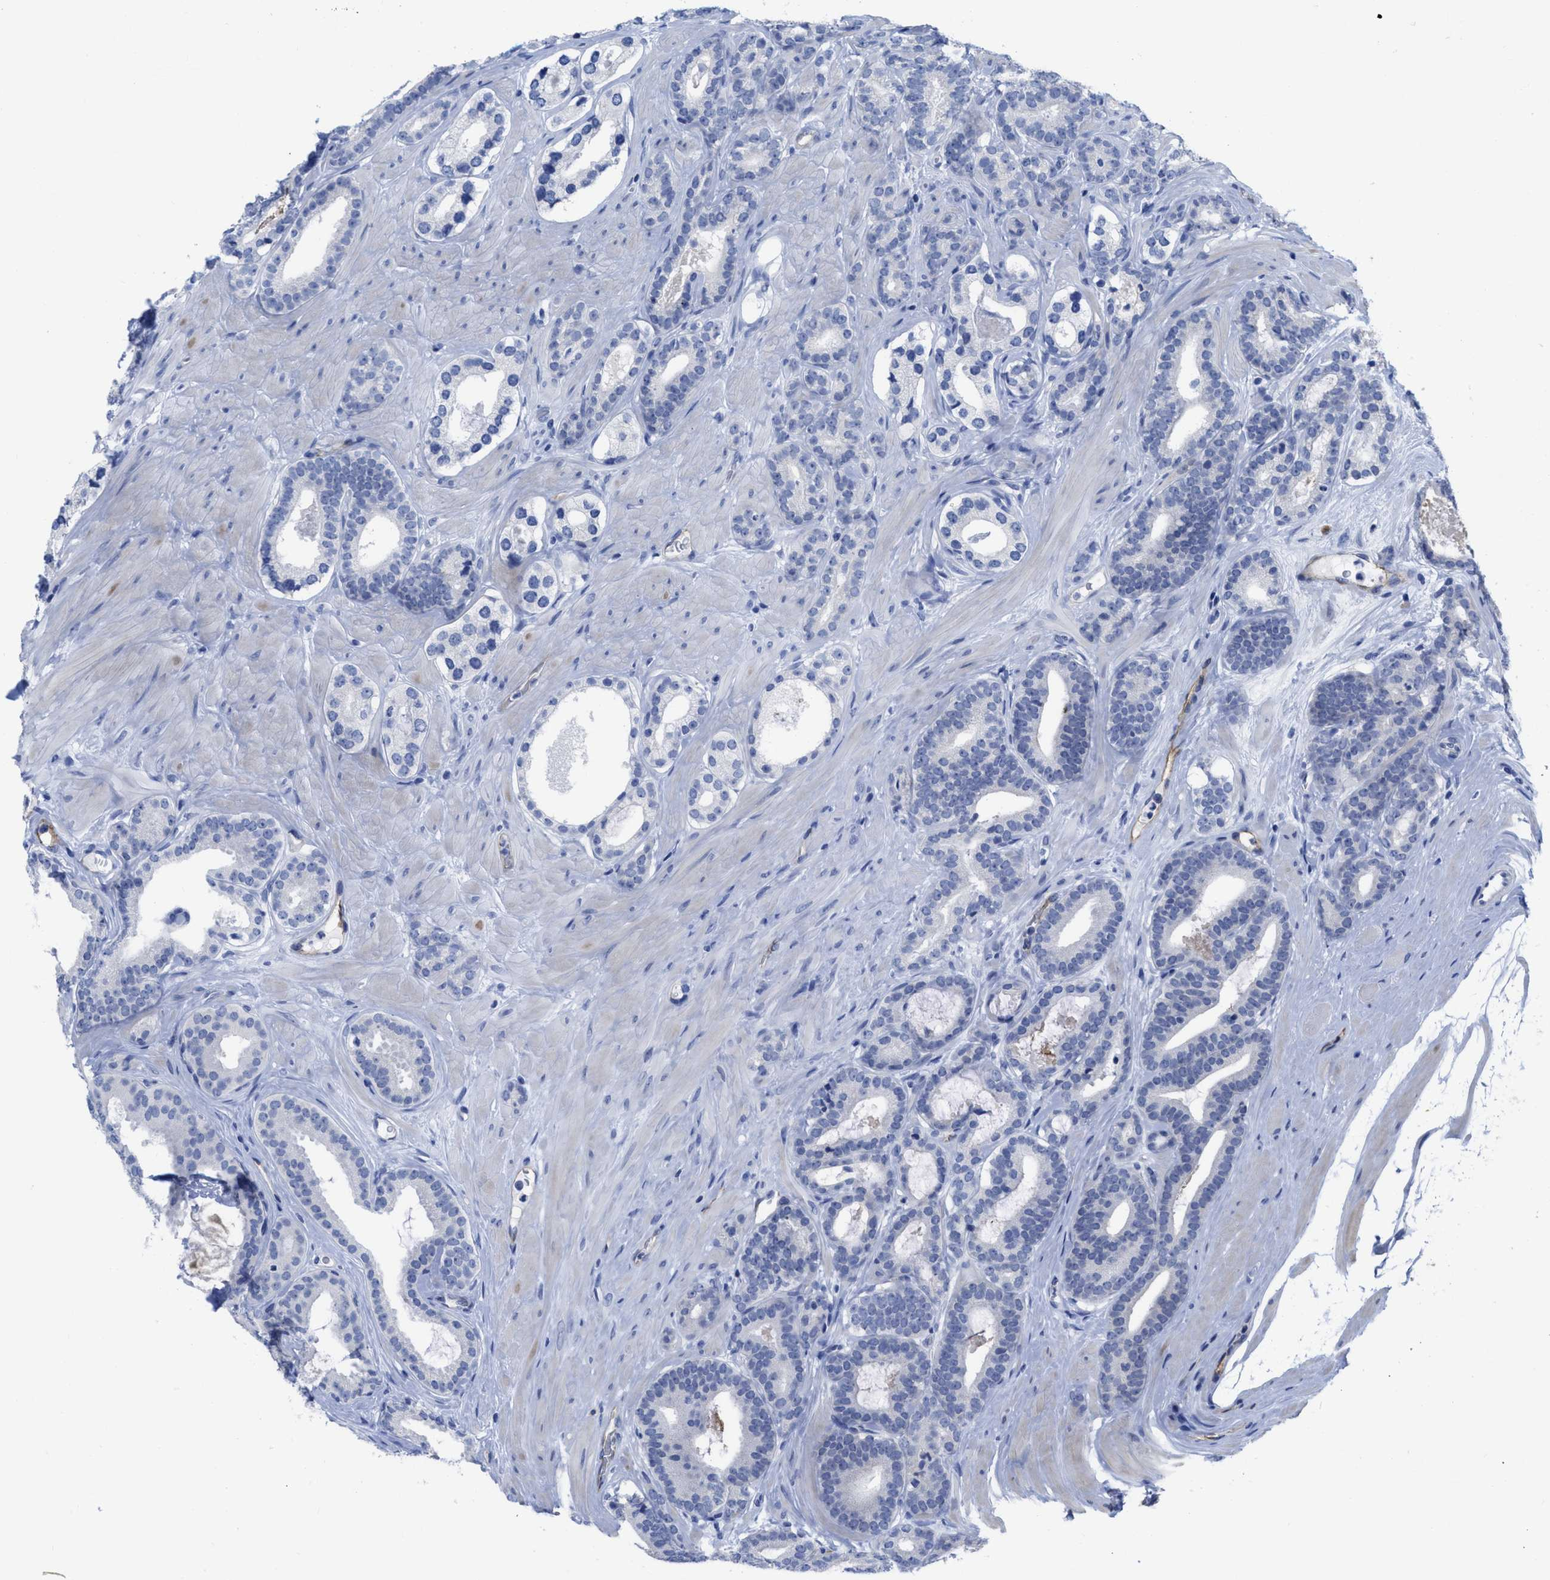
{"staining": {"intensity": "negative", "quantity": "none", "location": "none"}, "tissue": "prostate cancer", "cell_type": "Tumor cells", "image_type": "cancer", "snomed": [{"axis": "morphology", "description": "Adenocarcinoma, High grade"}, {"axis": "topography", "description": "Prostate"}], "caption": "Micrograph shows no protein positivity in tumor cells of prostate cancer tissue. (Immunohistochemistry, brightfield microscopy, high magnification).", "gene": "ACKR1", "patient": {"sex": "male", "age": 60}}